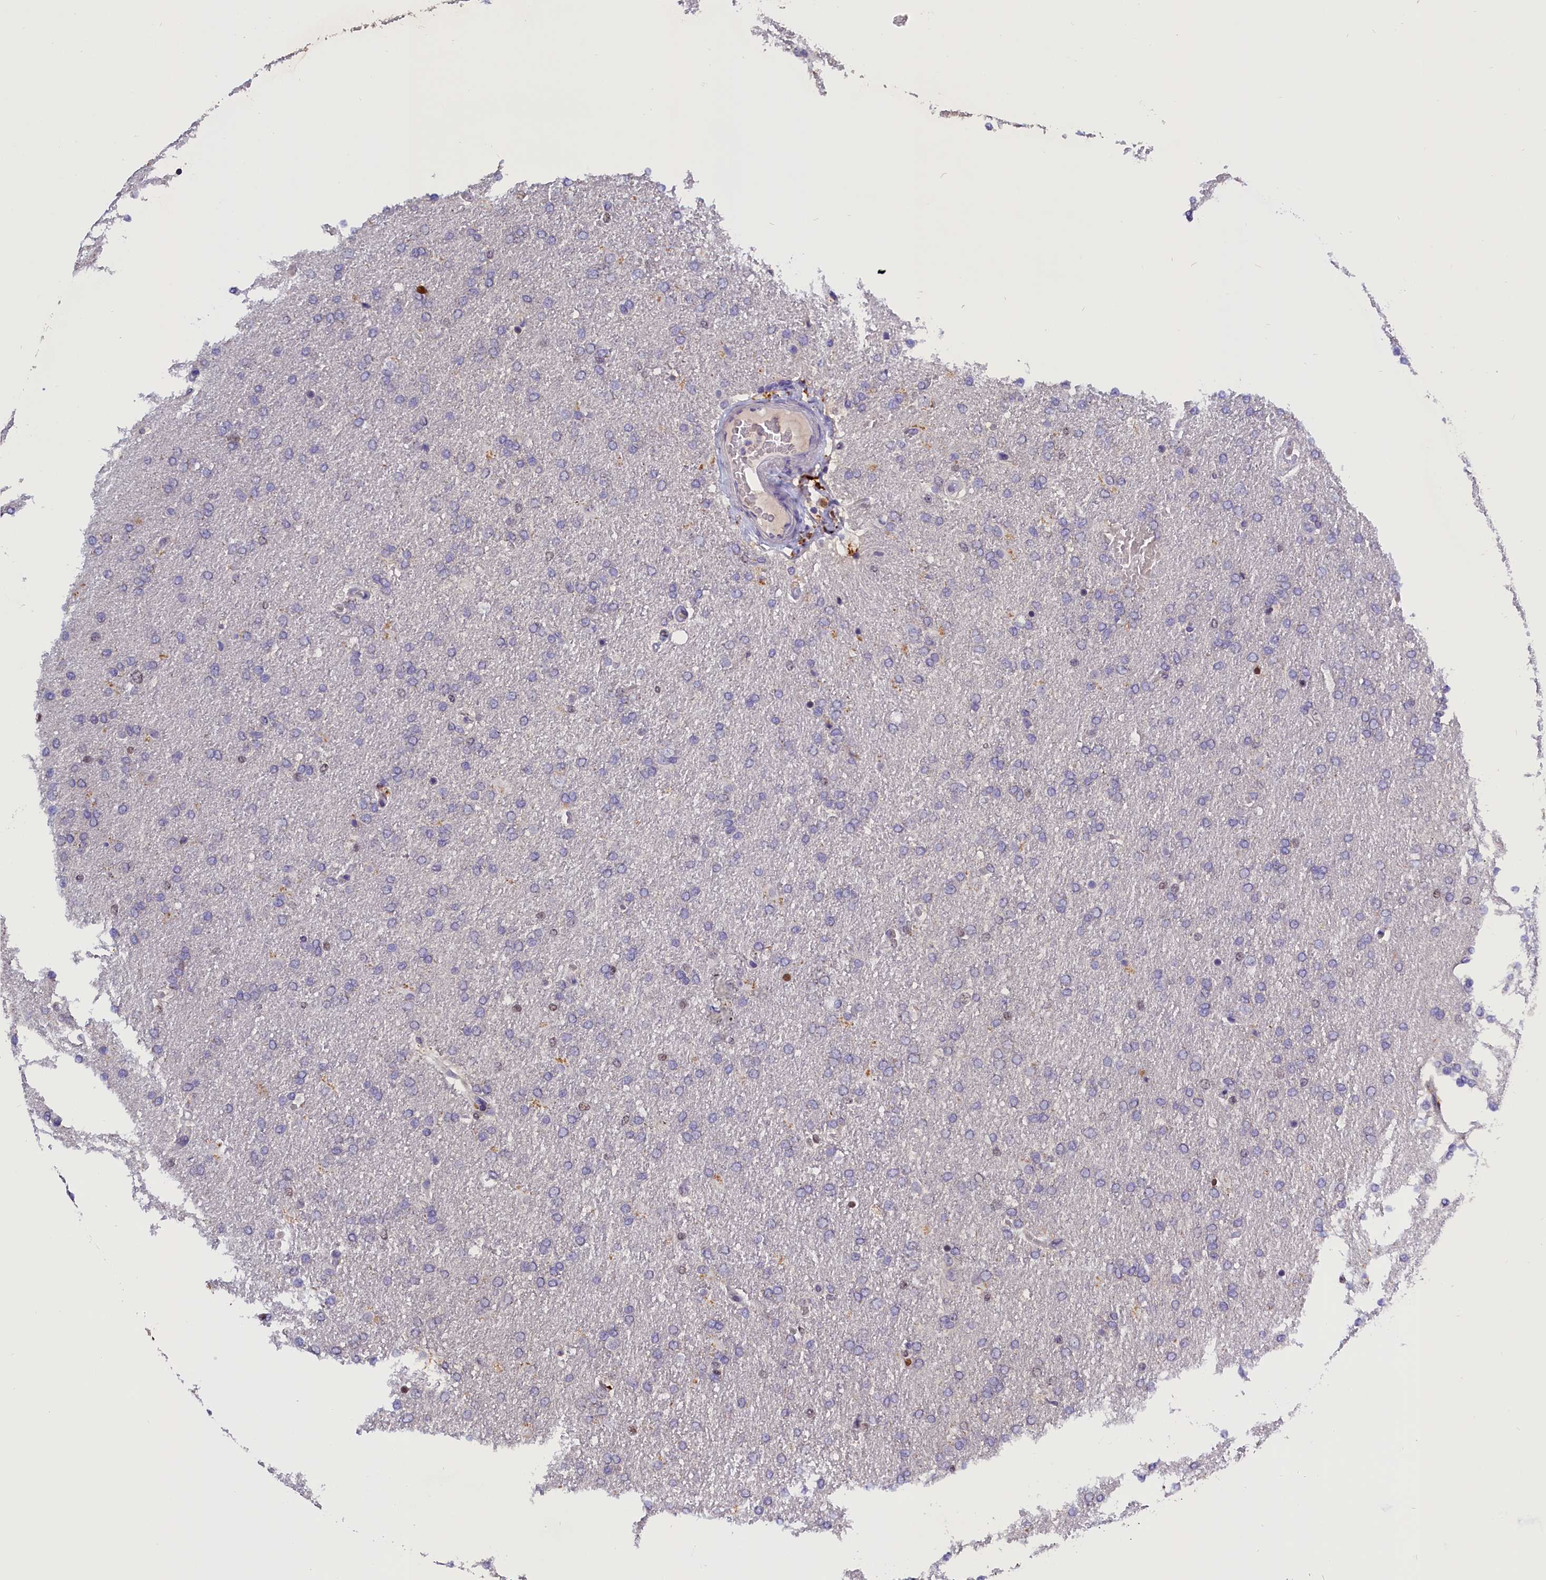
{"staining": {"intensity": "negative", "quantity": "none", "location": "none"}, "tissue": "glioma", "cell_type": "Tumor cells", "image_type": "cancer", "snomed": [{"axis": "morphology", "description": "Glioma, malignant, High grade"}, {"axis": "topography", "description": "Brain"}], "caption": "Photomicrograph shows no significant protein positivity in tumor cells of malignant glioma (high-grade).", "gene": "BTBD9", "patient": {"sex": "male", "age": 72}}